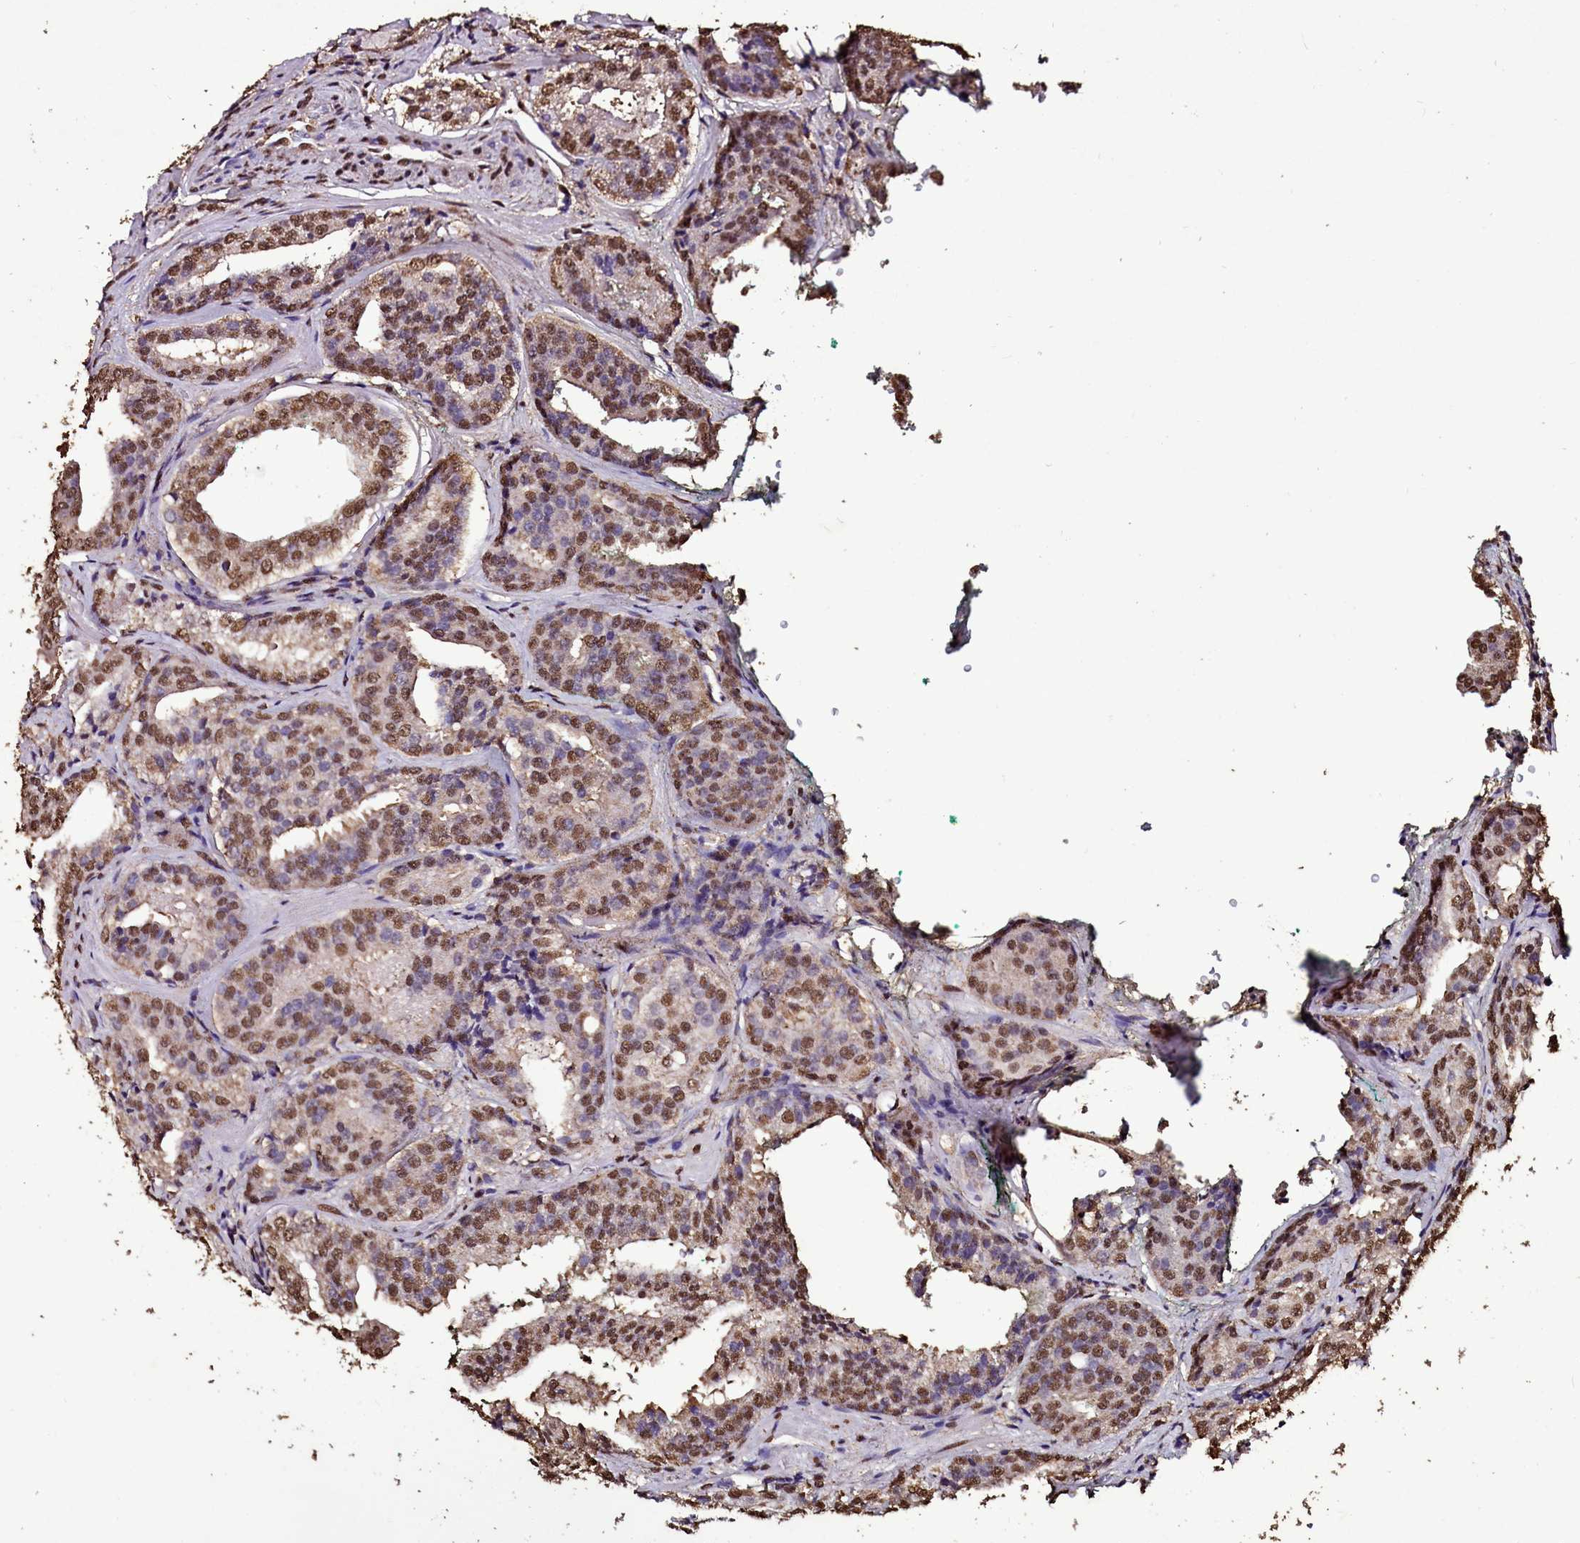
{"staining": {"intensity": "moderate", "quantity": ">75%", "location": "nuclear"}, "tissue": "prostate cancer", "cell_type": "Tumor cells", "image_type": "cancer", "snomed": [{"axis": "morphology", "description": "Adenocarcinoma, Low grade"}, {"axis": "topography", "description": "Prostate"}], "caption": "A medium amount of moderate nuclear expression is present in approximately >75% of tumor cells in prostate cancer tissue.", "gene": "TRIP6", "patient": {"sex": "male", "age": 60}}